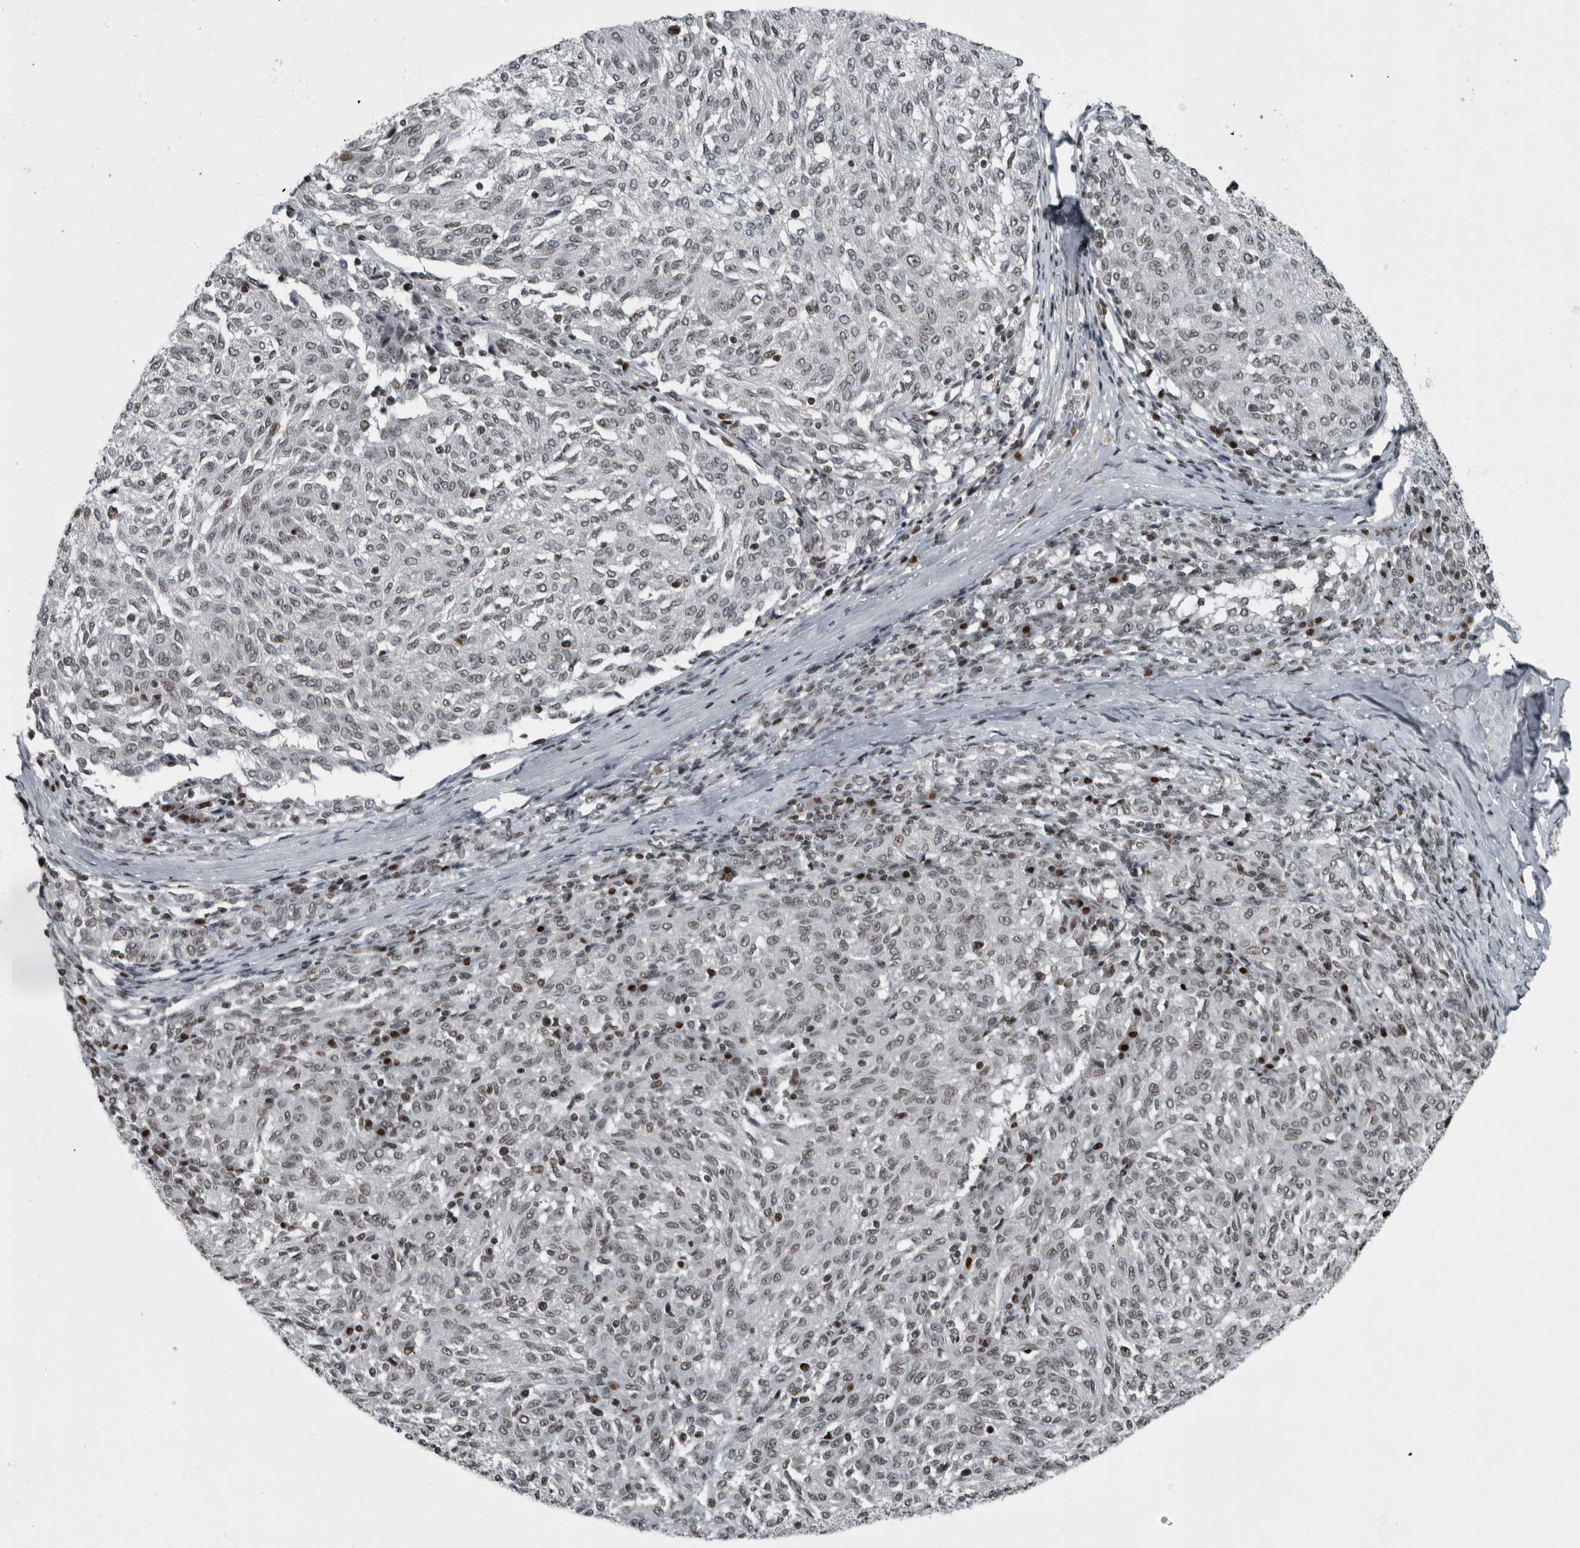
{"staining": {"intensity": "weak", "quantity": "25%-75%", "location": "nuclear"}, "tissue": "melanoma", "cell_type": "Tumor cells", "image_type": "cancer", "snomed": [{"axis": "morphology", "description": "Malignant melanoma, NOS"}, {"axis": "topography", "description": "Skin"}], "caption": "Protein analysis of melanoma tissue shows weak nuclear staining in approximately 25%-75% of tumor cells.", "gene": "UNC50", "patient": {"sex": "female", "age": 72}}